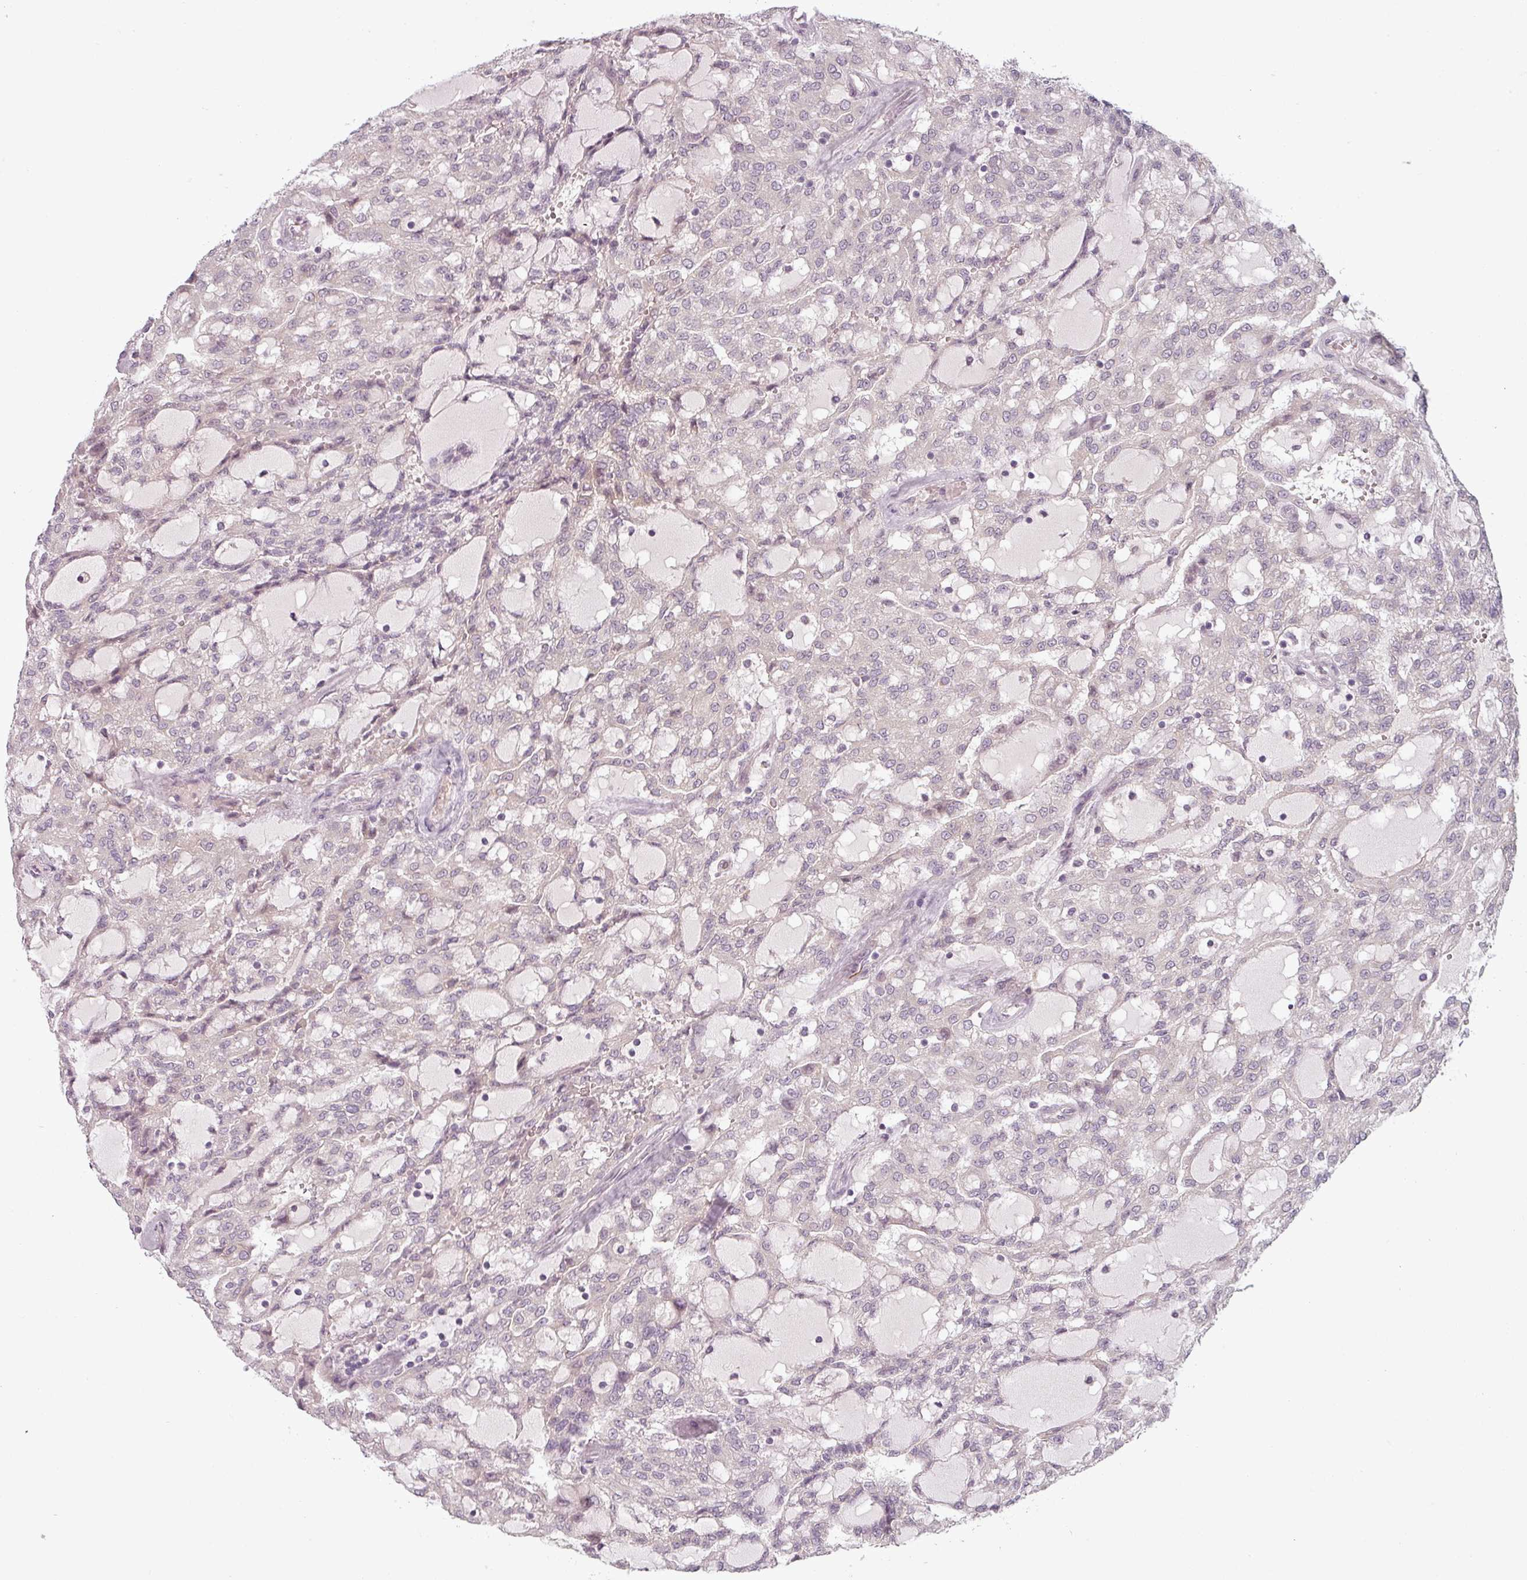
{"staining": {"intensity": "negative", "quantity": "none", "location": "none"}, "tissue": "renal cancer", "cell_type": "Tumor cells", "image_type": "cancer", "snomed": [{"axis": "morphology", "description": "Adenocarcinoma, NOS"}, {"axis": "topography", "description": "Kidney"}], "caption": "The image exhibits no significant staining in tumor cells of renal adenocarcinoma.", "gene": "SLC16A9", "patient": {"sex": "male", "age": 63}}